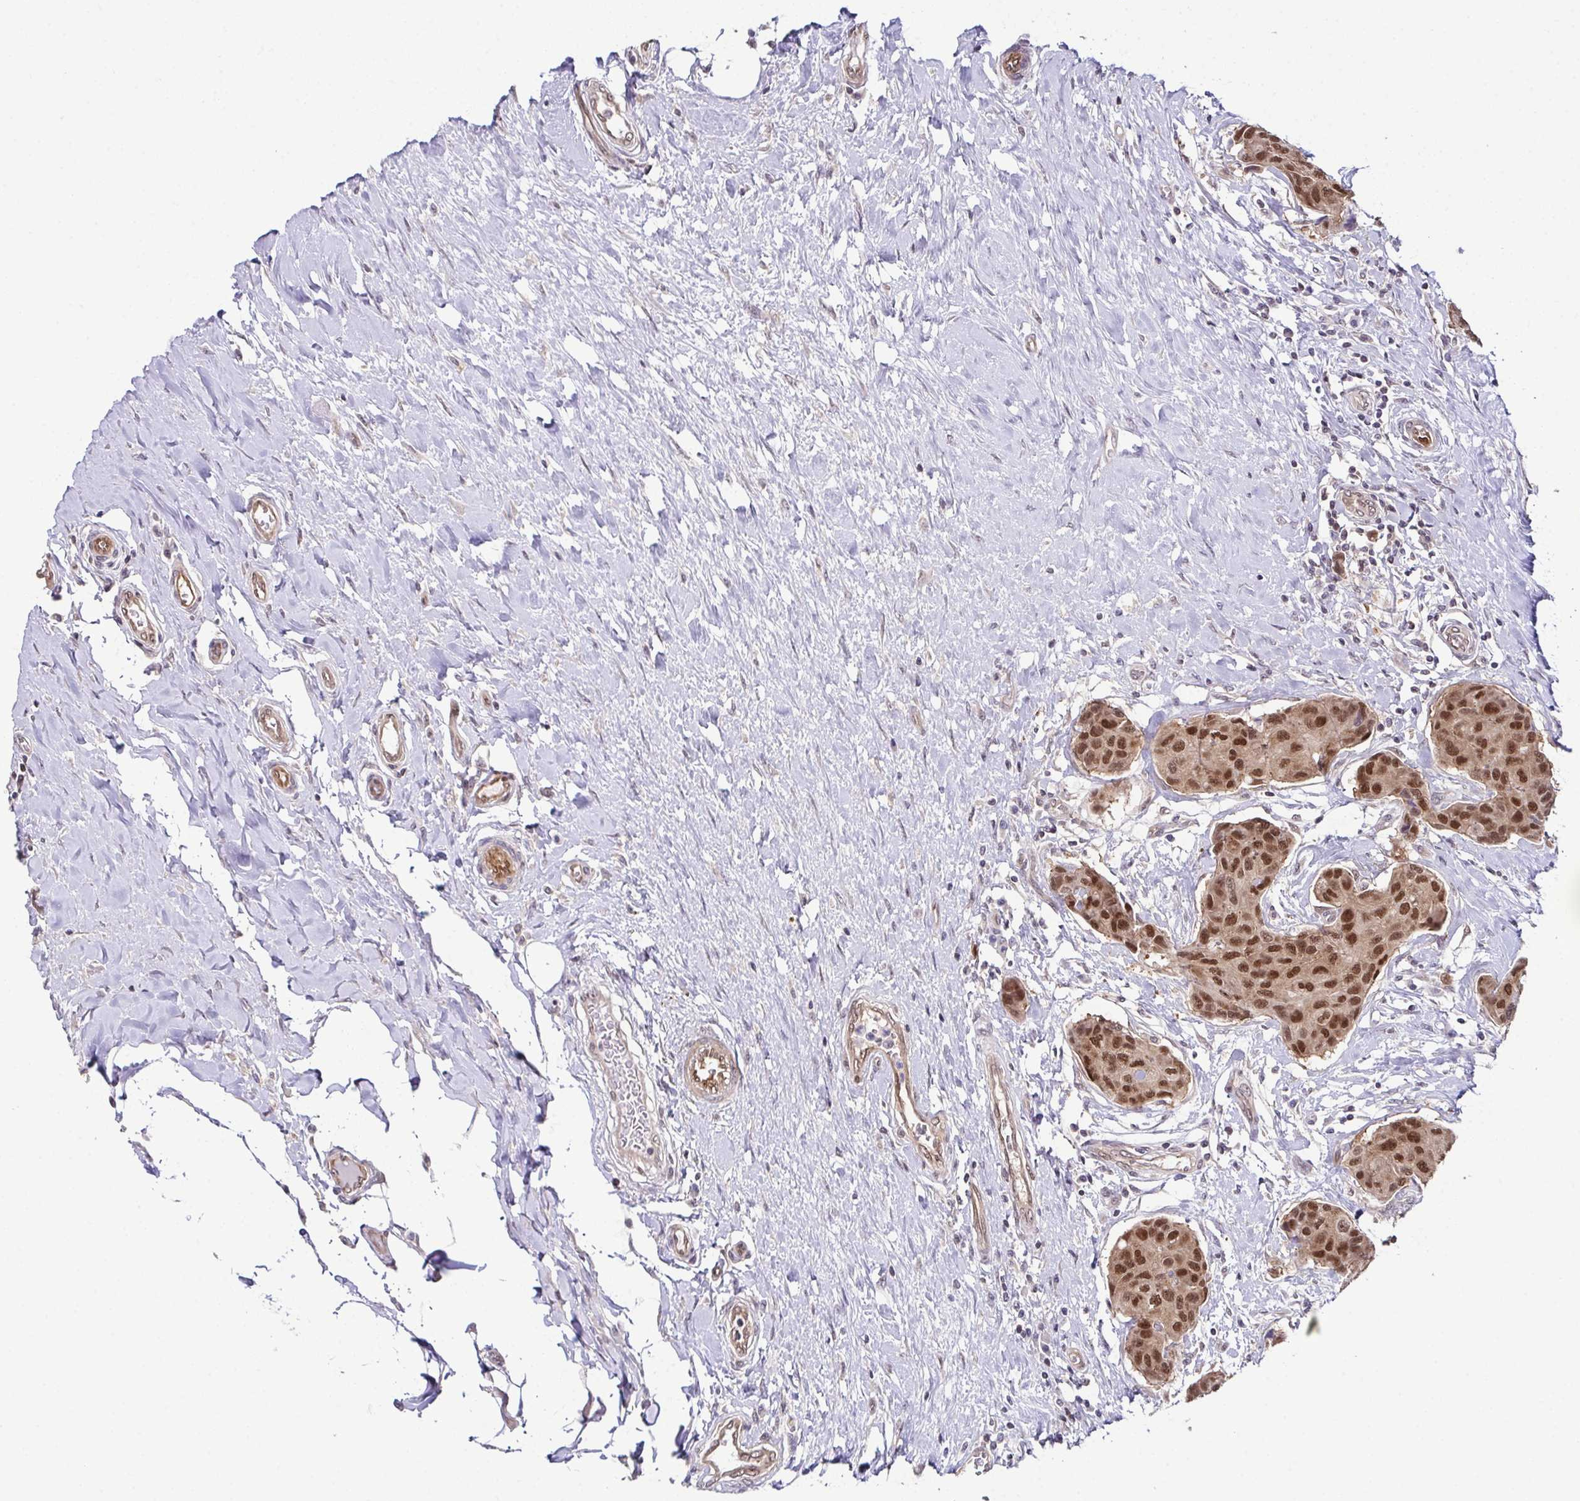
{"staining": {"intensity": "moderate", "quantity": ">75%", "location": "nuclear"}, "tissue": "breast cancer", "cell_type": "Tumor cells", "image_type": "cancer", "snomed": [{"axis": "morphology", "description": "Duct carcinoma"}, {"axis": "topography", "description": "Breast"}], "caption": "A medium amount of moderate nuclear staining is appreciated in about >75% of tumor cells in breast cancer tissue.", "gene": "DNAJB1", "patient": {"sex": "female", "age": 80}}